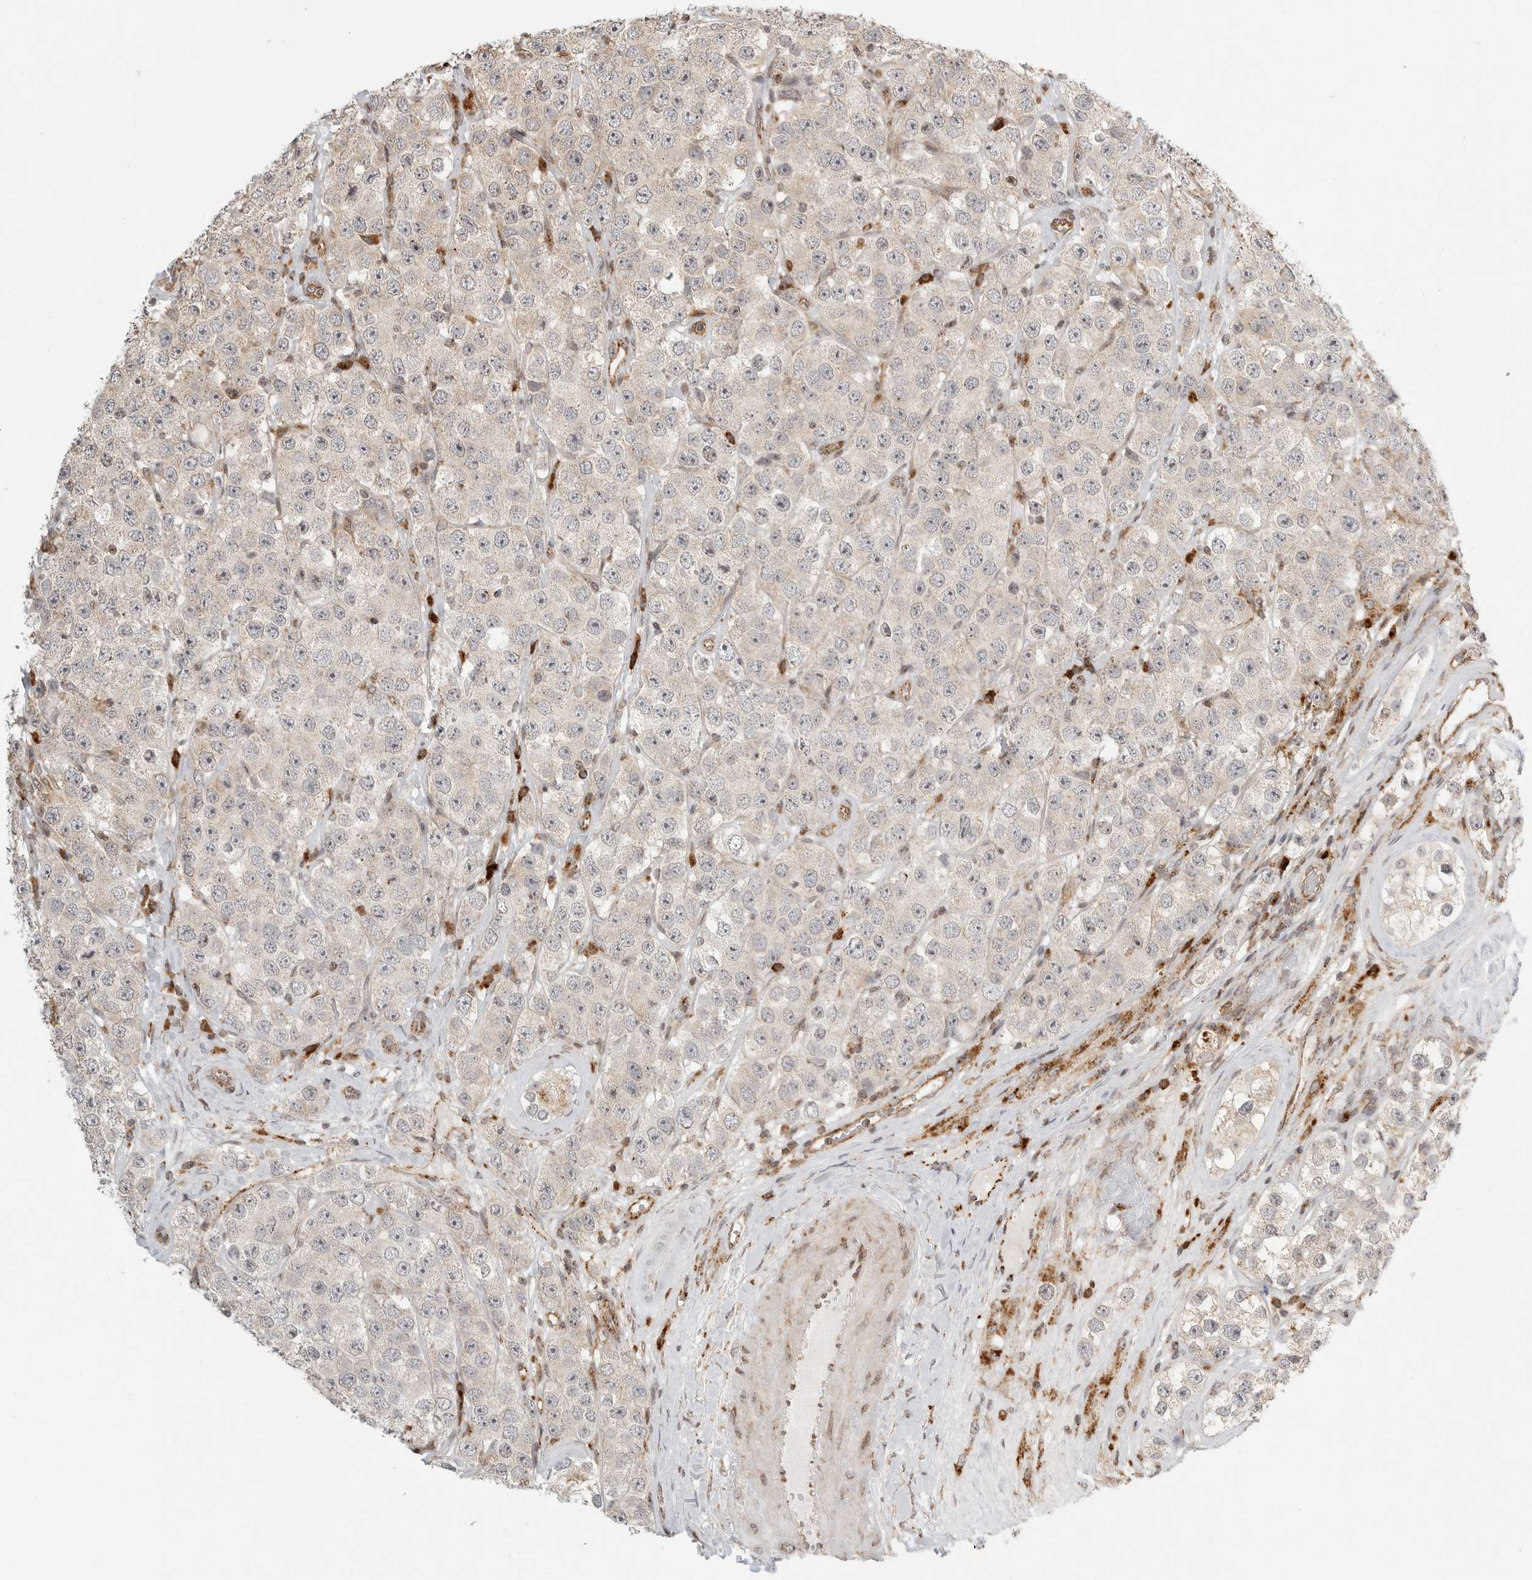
{"staining": {"intensity": "negative", "quantity": "none", "location": "none"}, "tissue": "testis cancer", "cell_type": "Tumor cells", "image_type": "cancer", "snomed": [{"axis": "morphology", "description": "Seminoma, NOS"}, {"axis": "topography", "description": "Testis"}], "caption": "Micrograph shows no significant protein expression in tumor cells of testis seminoma.", "gene": "IDUA", "patient": {"sex": "male", "age": 28}}